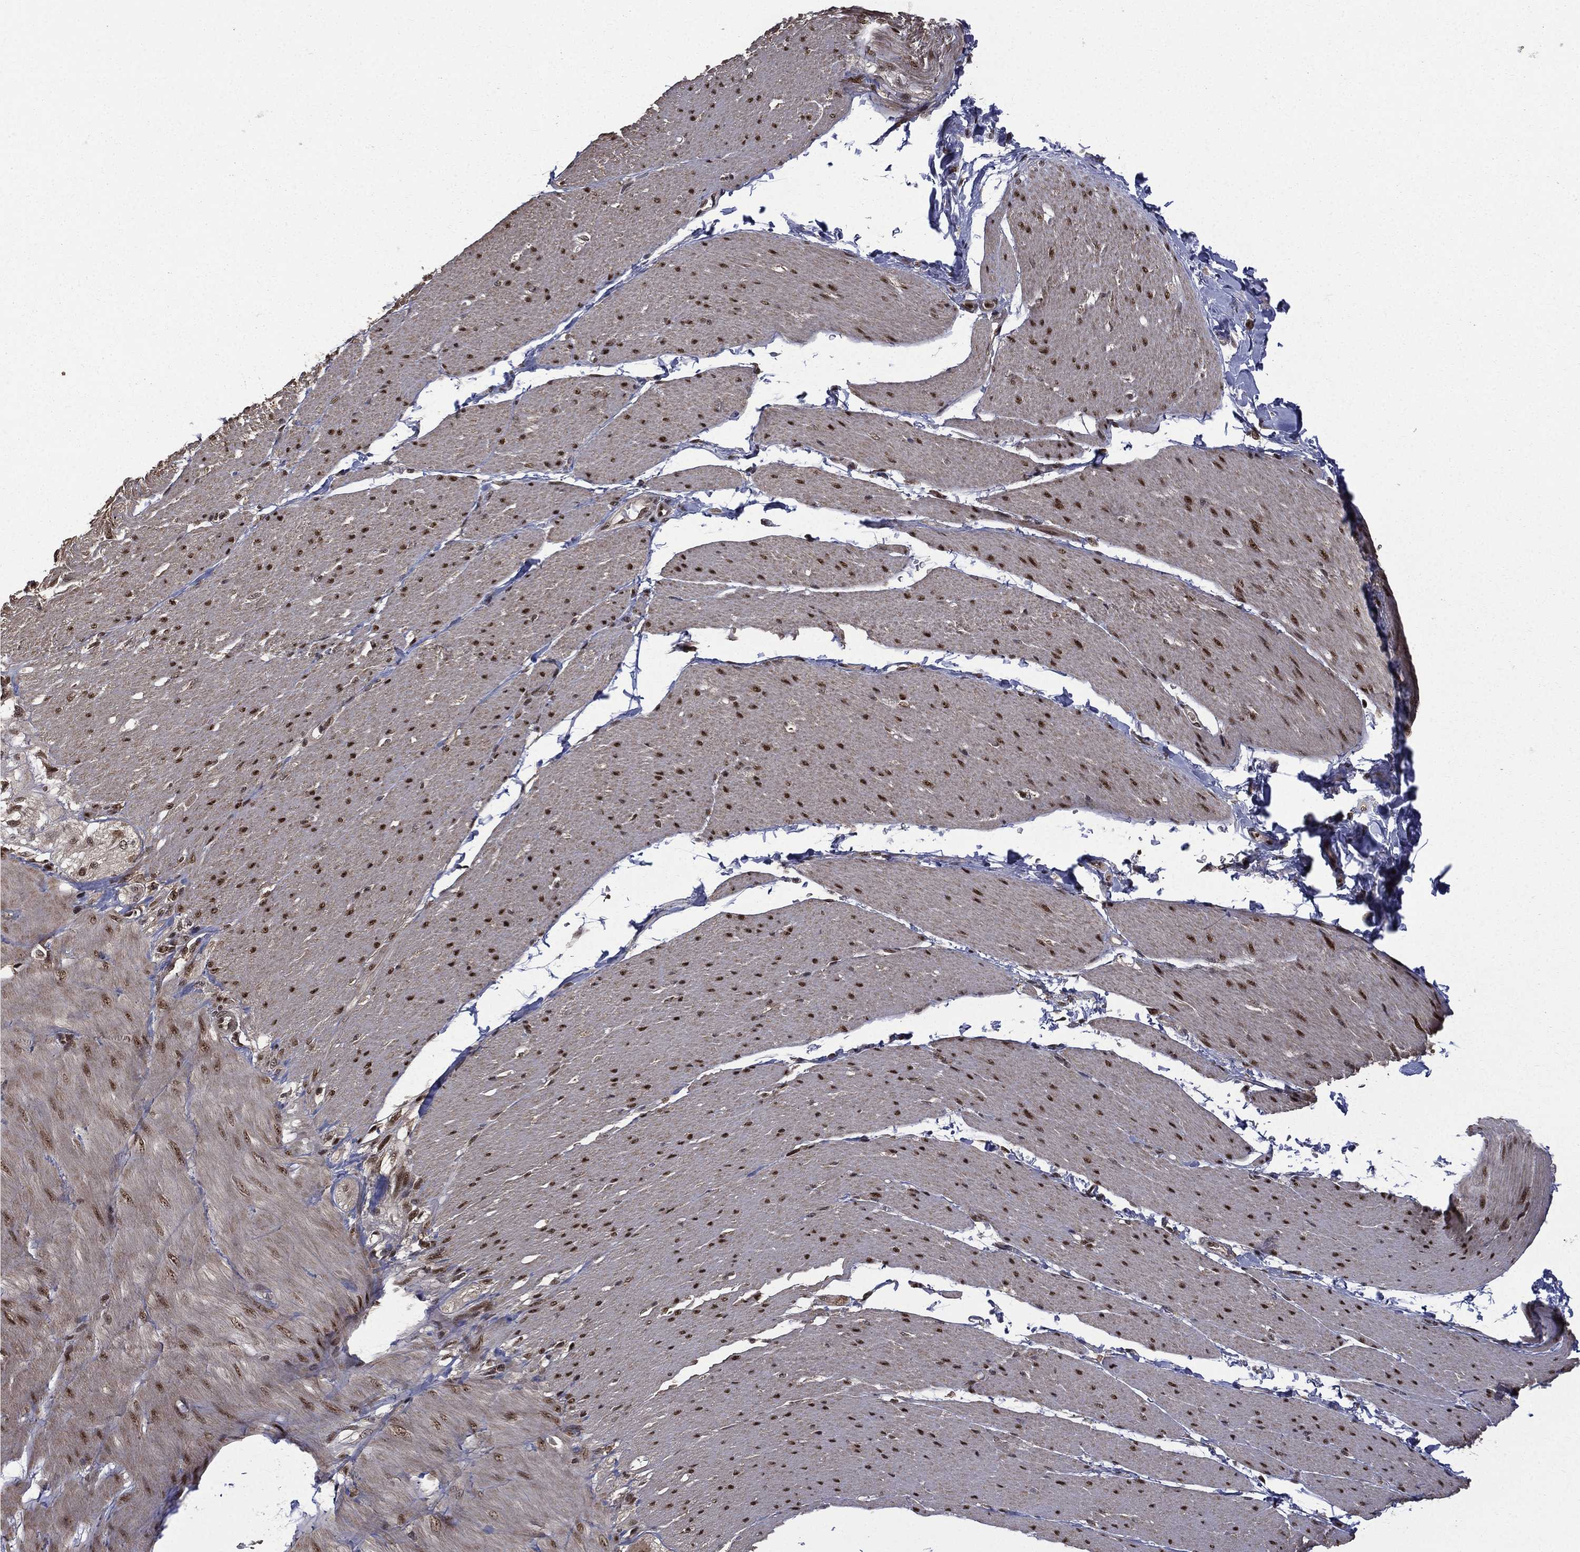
{"staining": {"intensity": "strong", "quantity": ">75%", "location": "nuclear"}, "tissue": "soft tissue", "cell_type": "Fibroblasts", "image_type": "normal", "snomed": [{"axis": "morphology", "description": "Normal tissue, NOS"}, {"axis": "topography", "description": "Smooth muscle"}, {"axis": "topography", "description": "Duodenum"}, {"axis": "topography", "description": "Peripheral nerve tissue"}], "caption": "Normal soft tissue demonstrates strong nuclear expression in about >75% of fibroblasts, visualized by immunohistochemistry.", "gene": "JMJD6", "patient": {"sex": "female", "age": 61}}